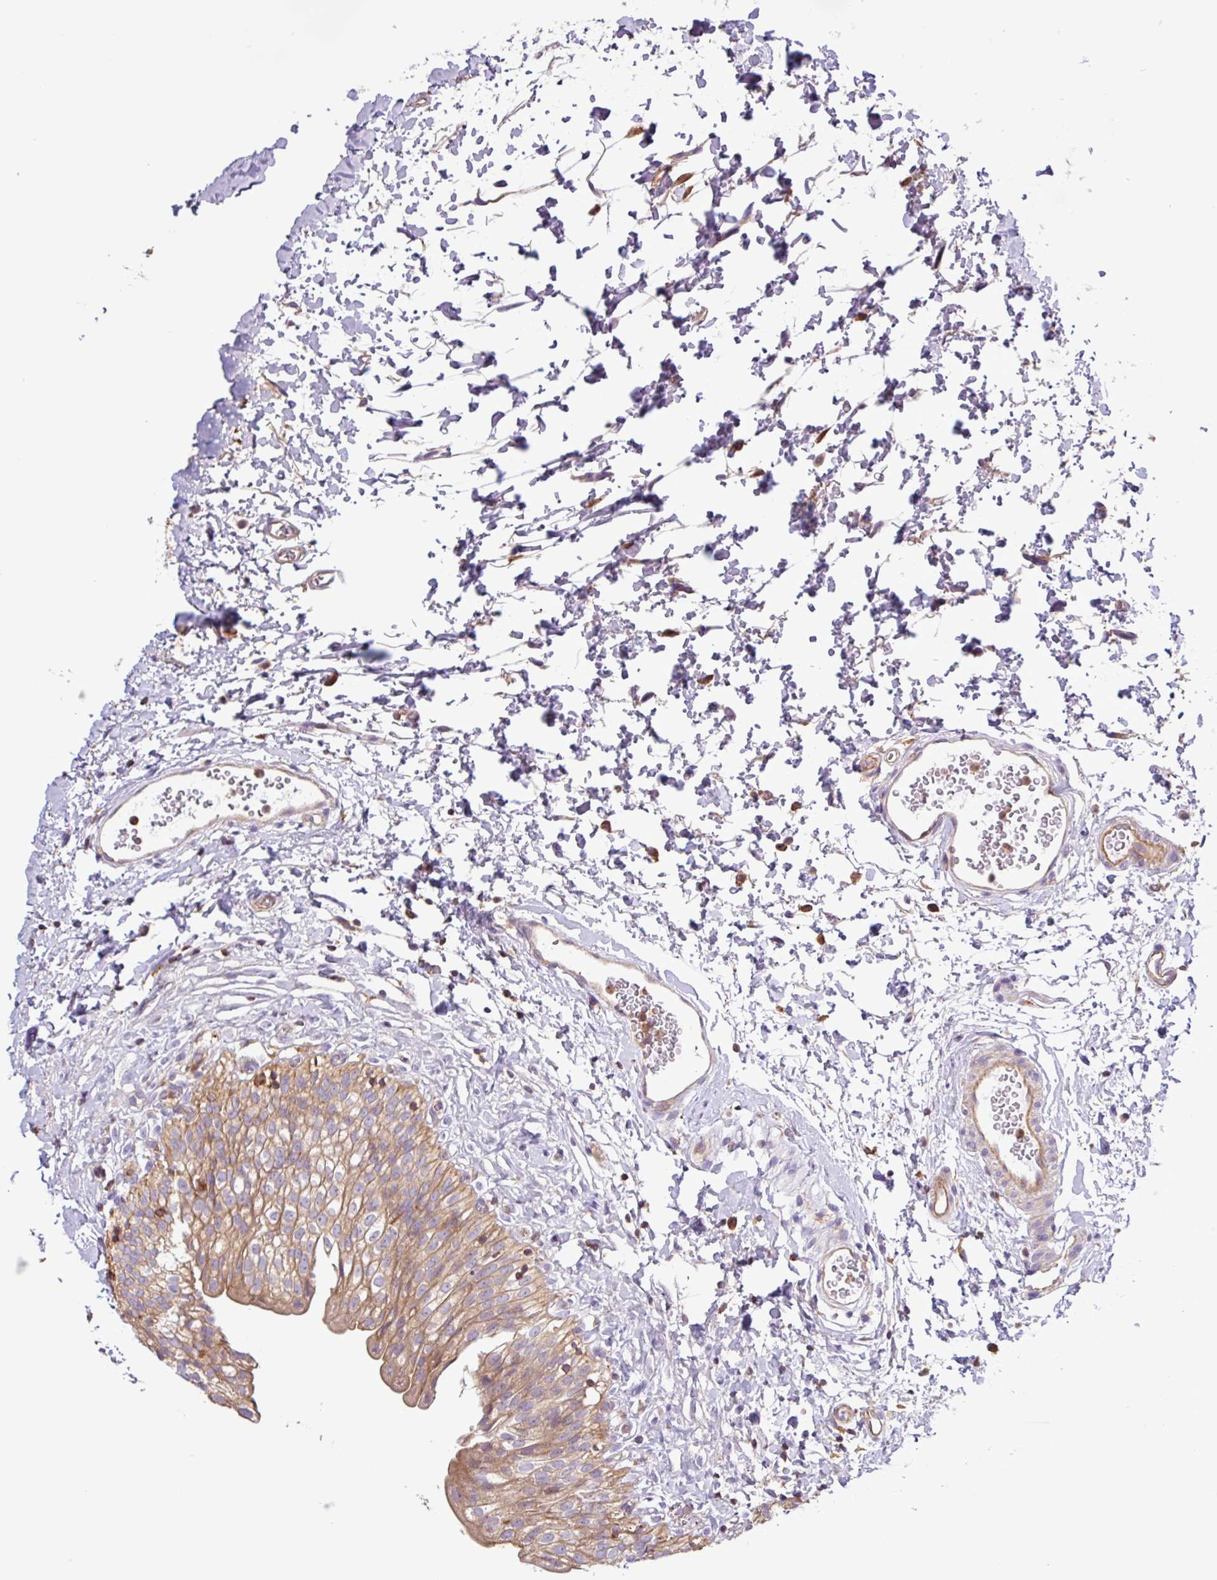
{"staining": {"intensity": "strong", "quantity": "25%-75%", "location": "cytoplasmic/membranous"}, "tissue": "urinary bladder", "cell_type": "Urothelial cells", "image_type": "normal", "snomed": [{"axis": "morphology", "description": "Normal tissue, NOS"}, {"axis": "topography", "description": "Urinary bladder"}], "caption": "Protein expression by immunohistochemistry (IHC) exhibits strong cytoplasmic/membranous expression in about 25%-75% of urothelial cells in benign urinary bladder.", "gene": "ACTR3B", "patient": {"sex": "male", "age": 51}}